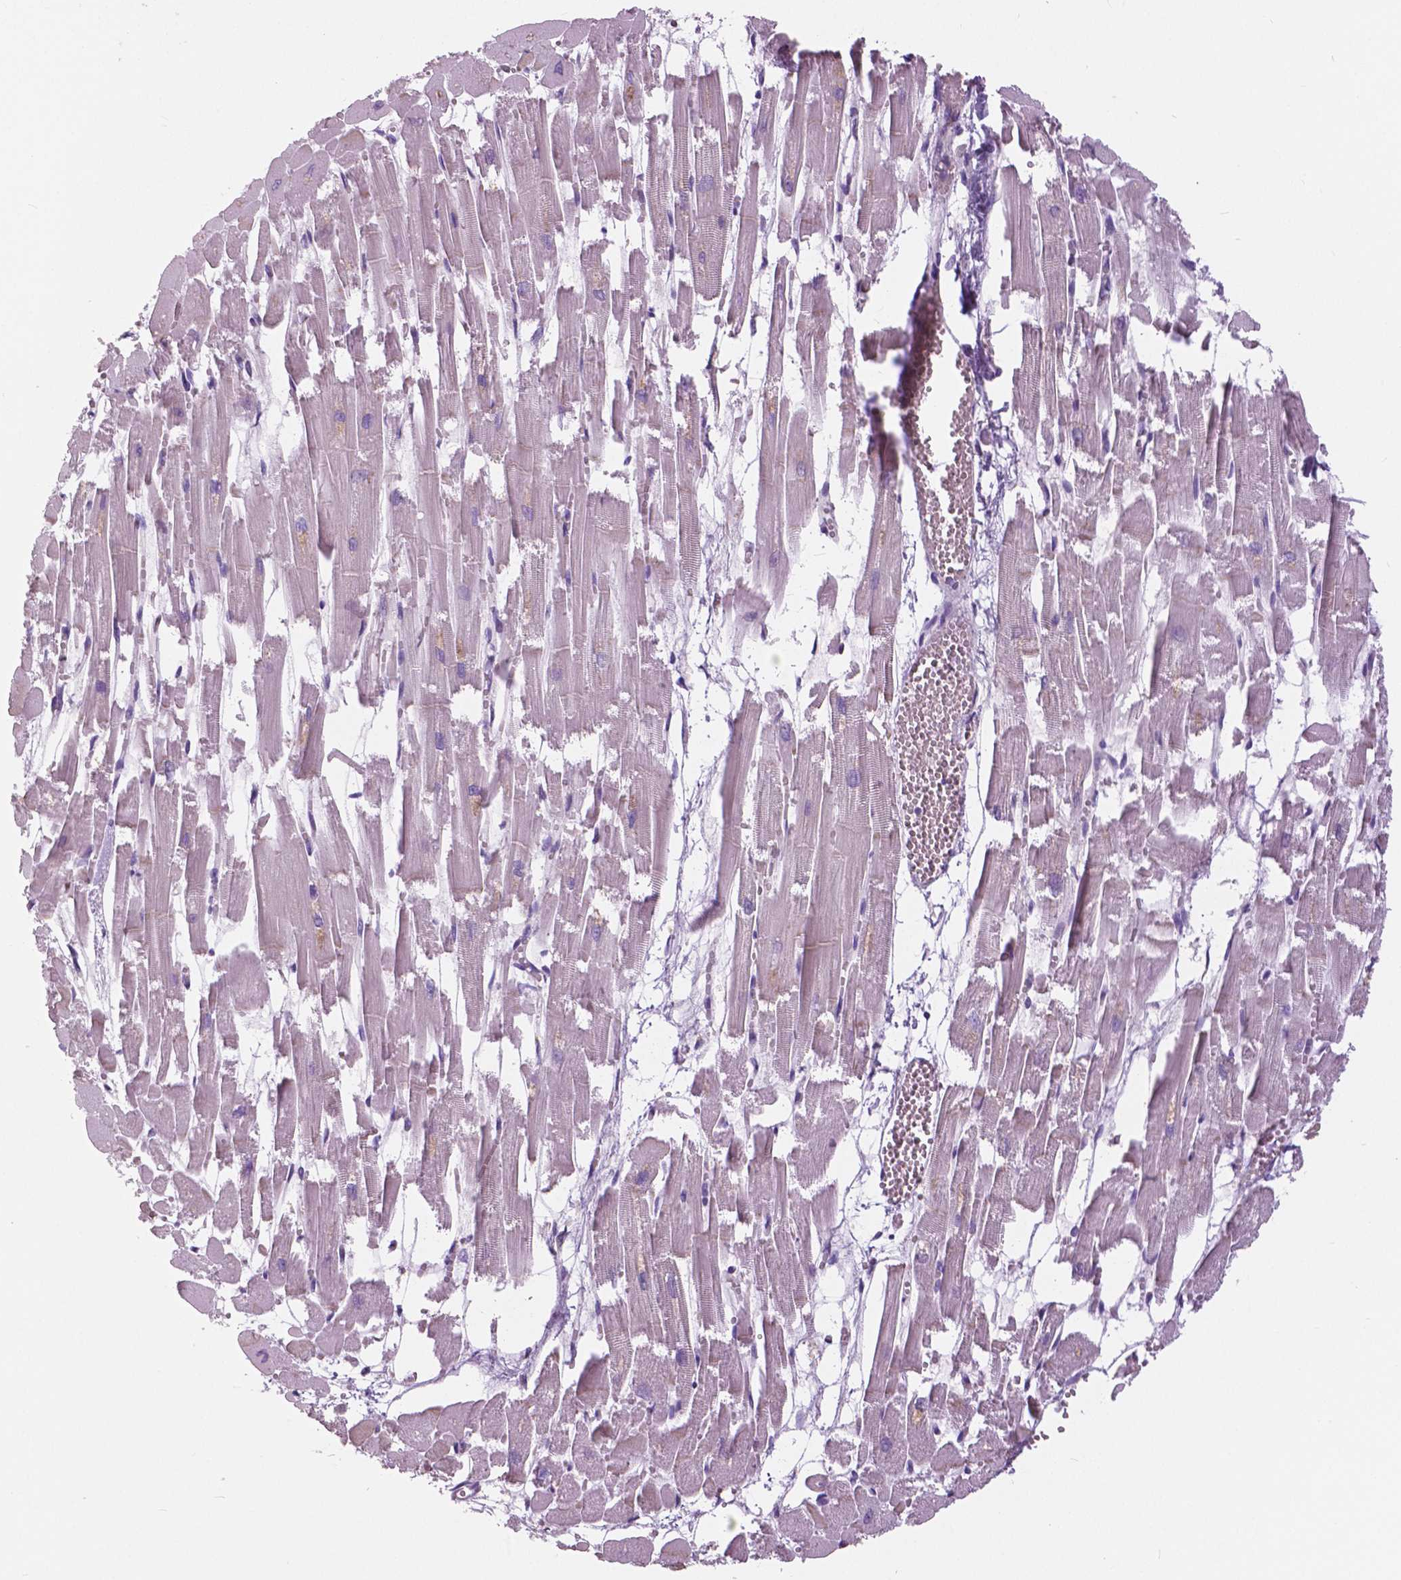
{"staining": {"intensity": "negative", "quantity": "none", "location": "none"}, "tissue": "heart muscle", "cell_type": "Cardiomyocytes", "image_type": "normal", "snomed": [{"axis": "morphology", "description": "Normal tissue, NOS"}, {"axis": "topography", "description": "Heart"}], "caption": "Immunohistochemistry (IHC) image of benign human heart muscle stained for a protein (brown), which reveals no positivity in cardiomyocytes.", "gene": "SERPINI1", "patient": {"sex": "female", "age": 52}}